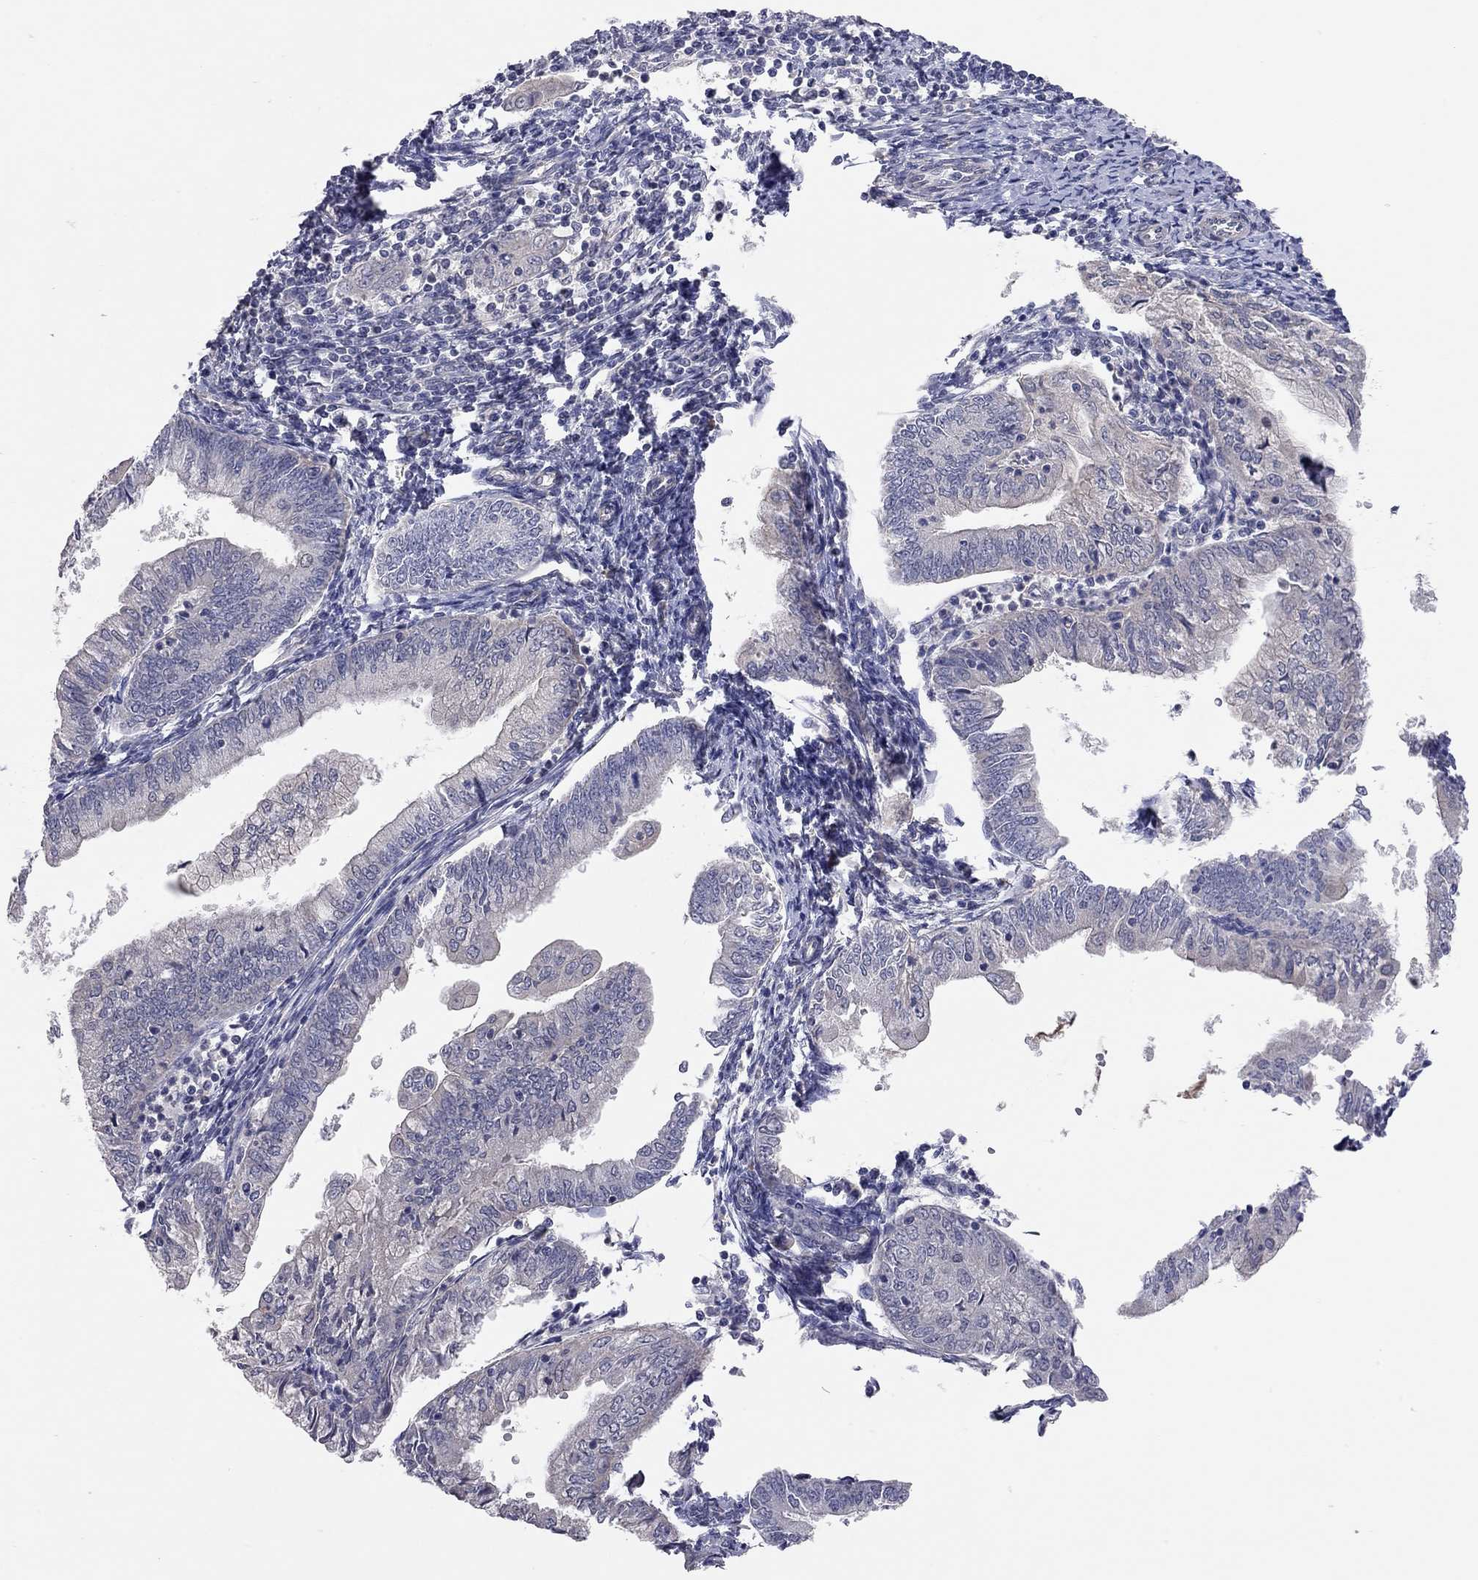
{"staining": {"intensity": "negative", "quantity": "none", "location": "none"}, "tissue": "endometrial cancer", "cell_type": "Tumor cells", "image_type": "cancer", "snomed": [{"axis": "morphology", "description": "Adenocarcinoma, NOS"}, {"axis": "topography", "description": "Endometrium"}], "caption": "Histopathology image shows no protein positivity in tumor cells of endometrial adenocarcinoma tissue.", "gene": "KCNB1", "patient": {"sex": "female", "age": 55}}